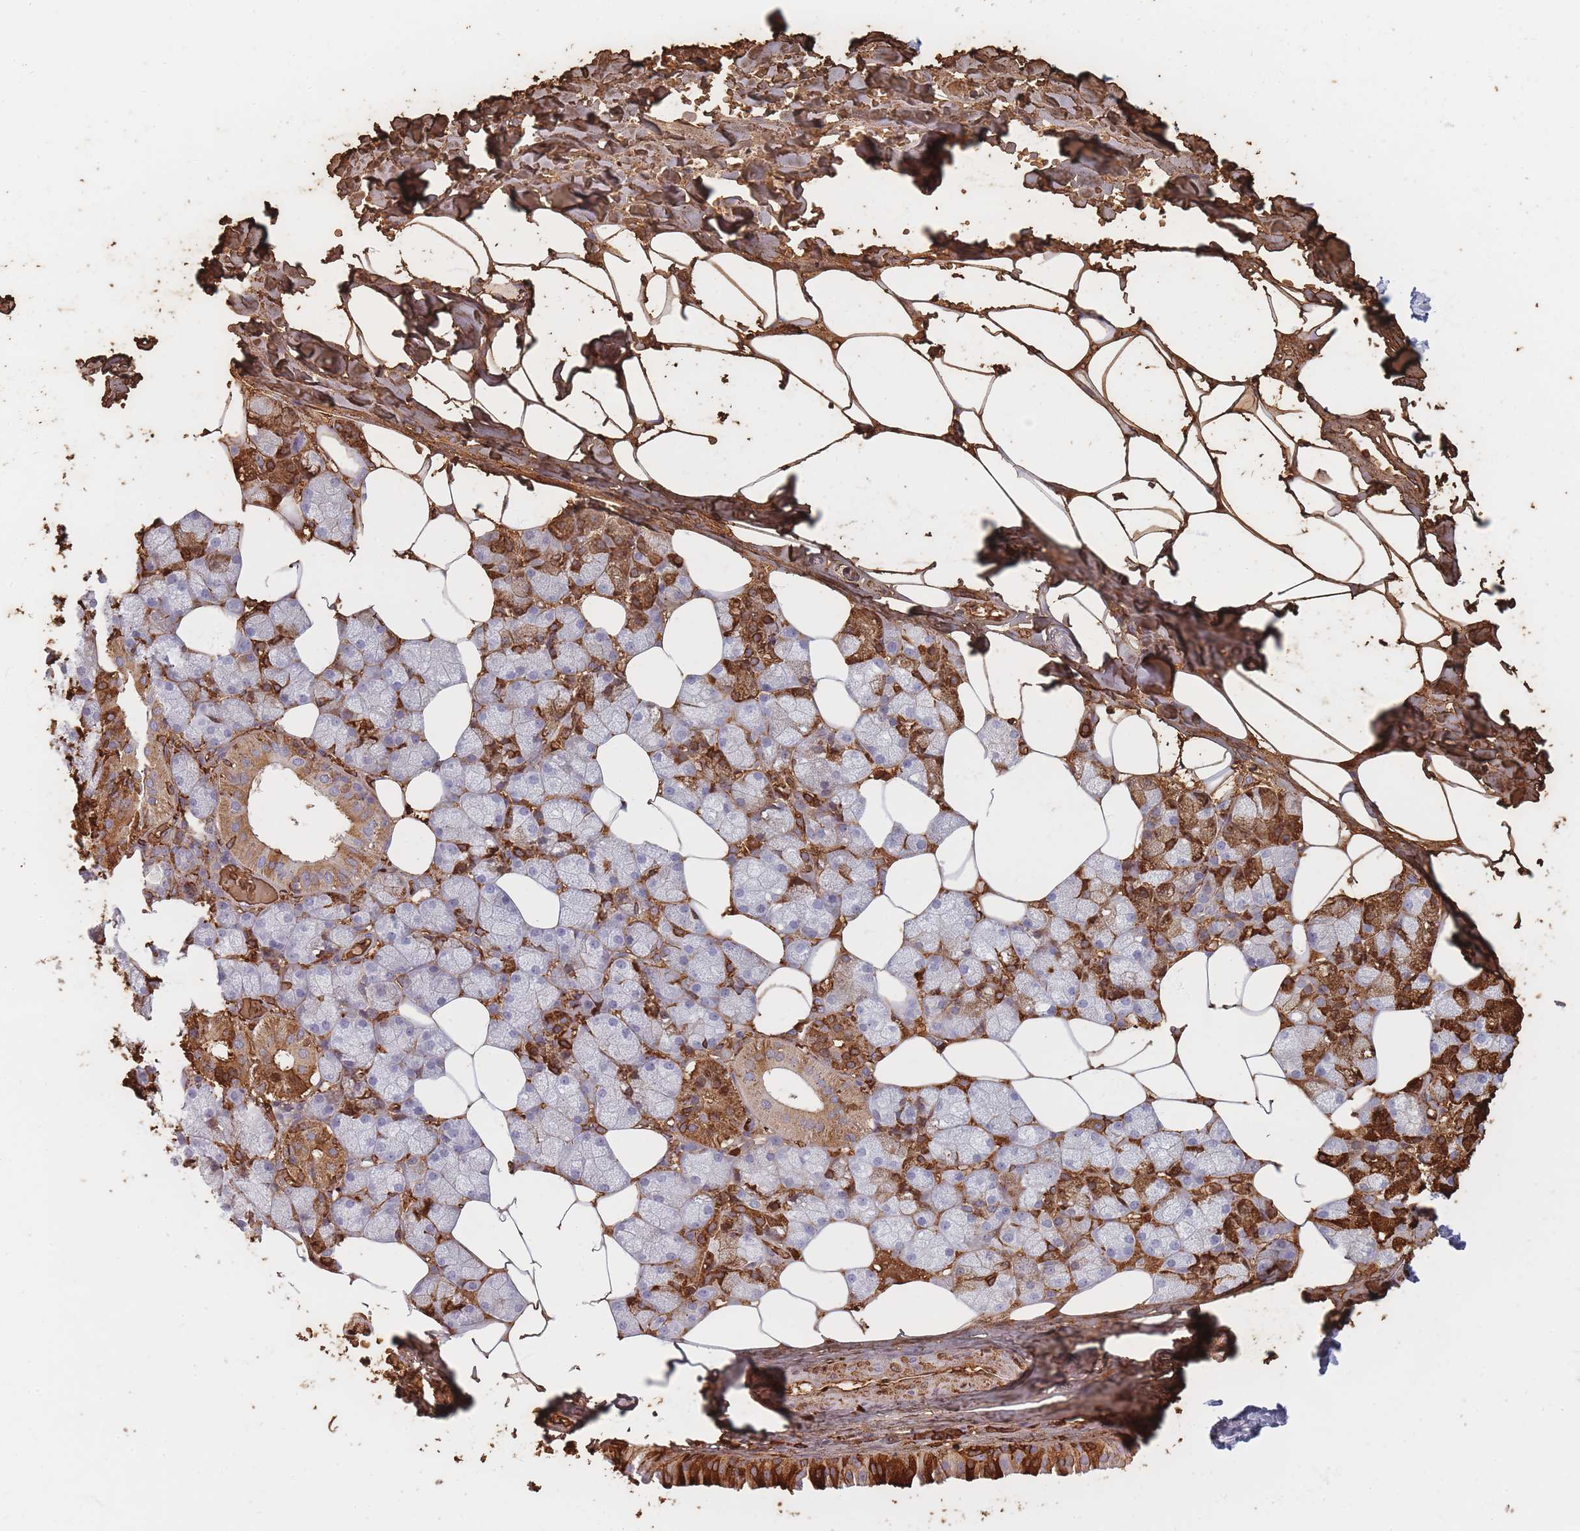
{"staining": {"intensity": "moderate", "quantity": "<25%", "location": "cytoplasmic/membranous"}, "tissue": "salivary gland", "cell_type": "Glandular cells", "image_type": "normal", "snomed": [{"axis": "morphology", "description": "Normal tissue, NOS"}, {"axis": "topography", "description": "Salivary gland"}], "caption": "Salivary gland stained for a protein exhibits moderate cytoplasmic/membranous positivity in glandular cells. Immunohistochemistry (ihc) stains the protein in brown and the nuclei are stained blue.", "gene": "SLC2A6", "patient": {"sex": "male", "age": 62}}